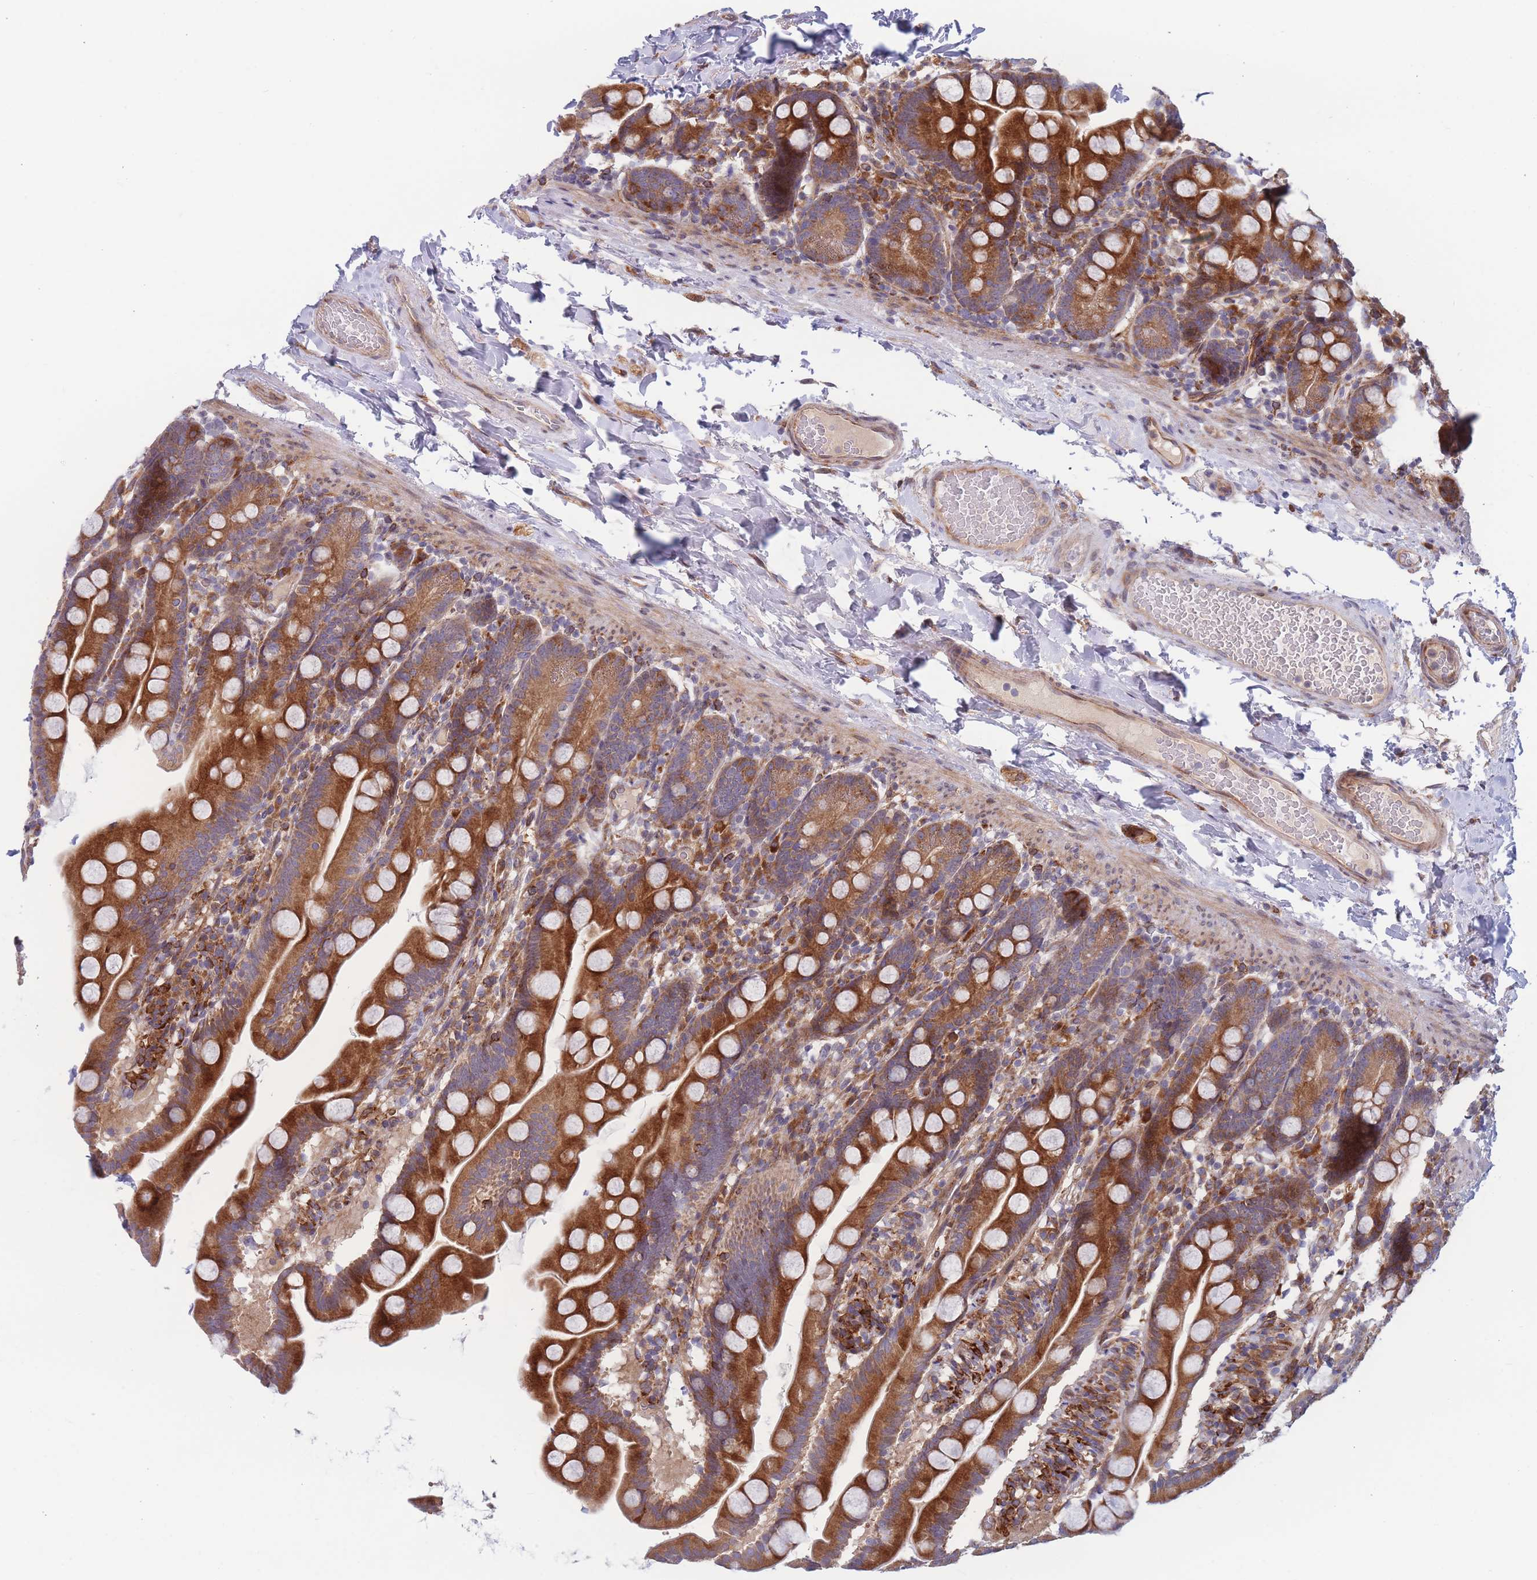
{"staining": {"intensity": "strong", "quantity": ">75%", "location": "cytoplasmic/membranous"}, "tissue": "small intestine", "cell_type": "Glandular cells", "image_type": "normal", "snomed": [{"axis": "morphology", "description": "Normal tissue, NOS"}, {"axis": "topography", "description": "Small intestine"}], "caption": "Immunohistochemical staining of normal small intestine displays strong cytoplasmic/membranous protein expression in approximately >75% of glandular cells. The protein is shown in brown color, while the nuclei are stained blue.", "gene": "TMEM131L", "patient": {"sex": "female", "age": 68}}